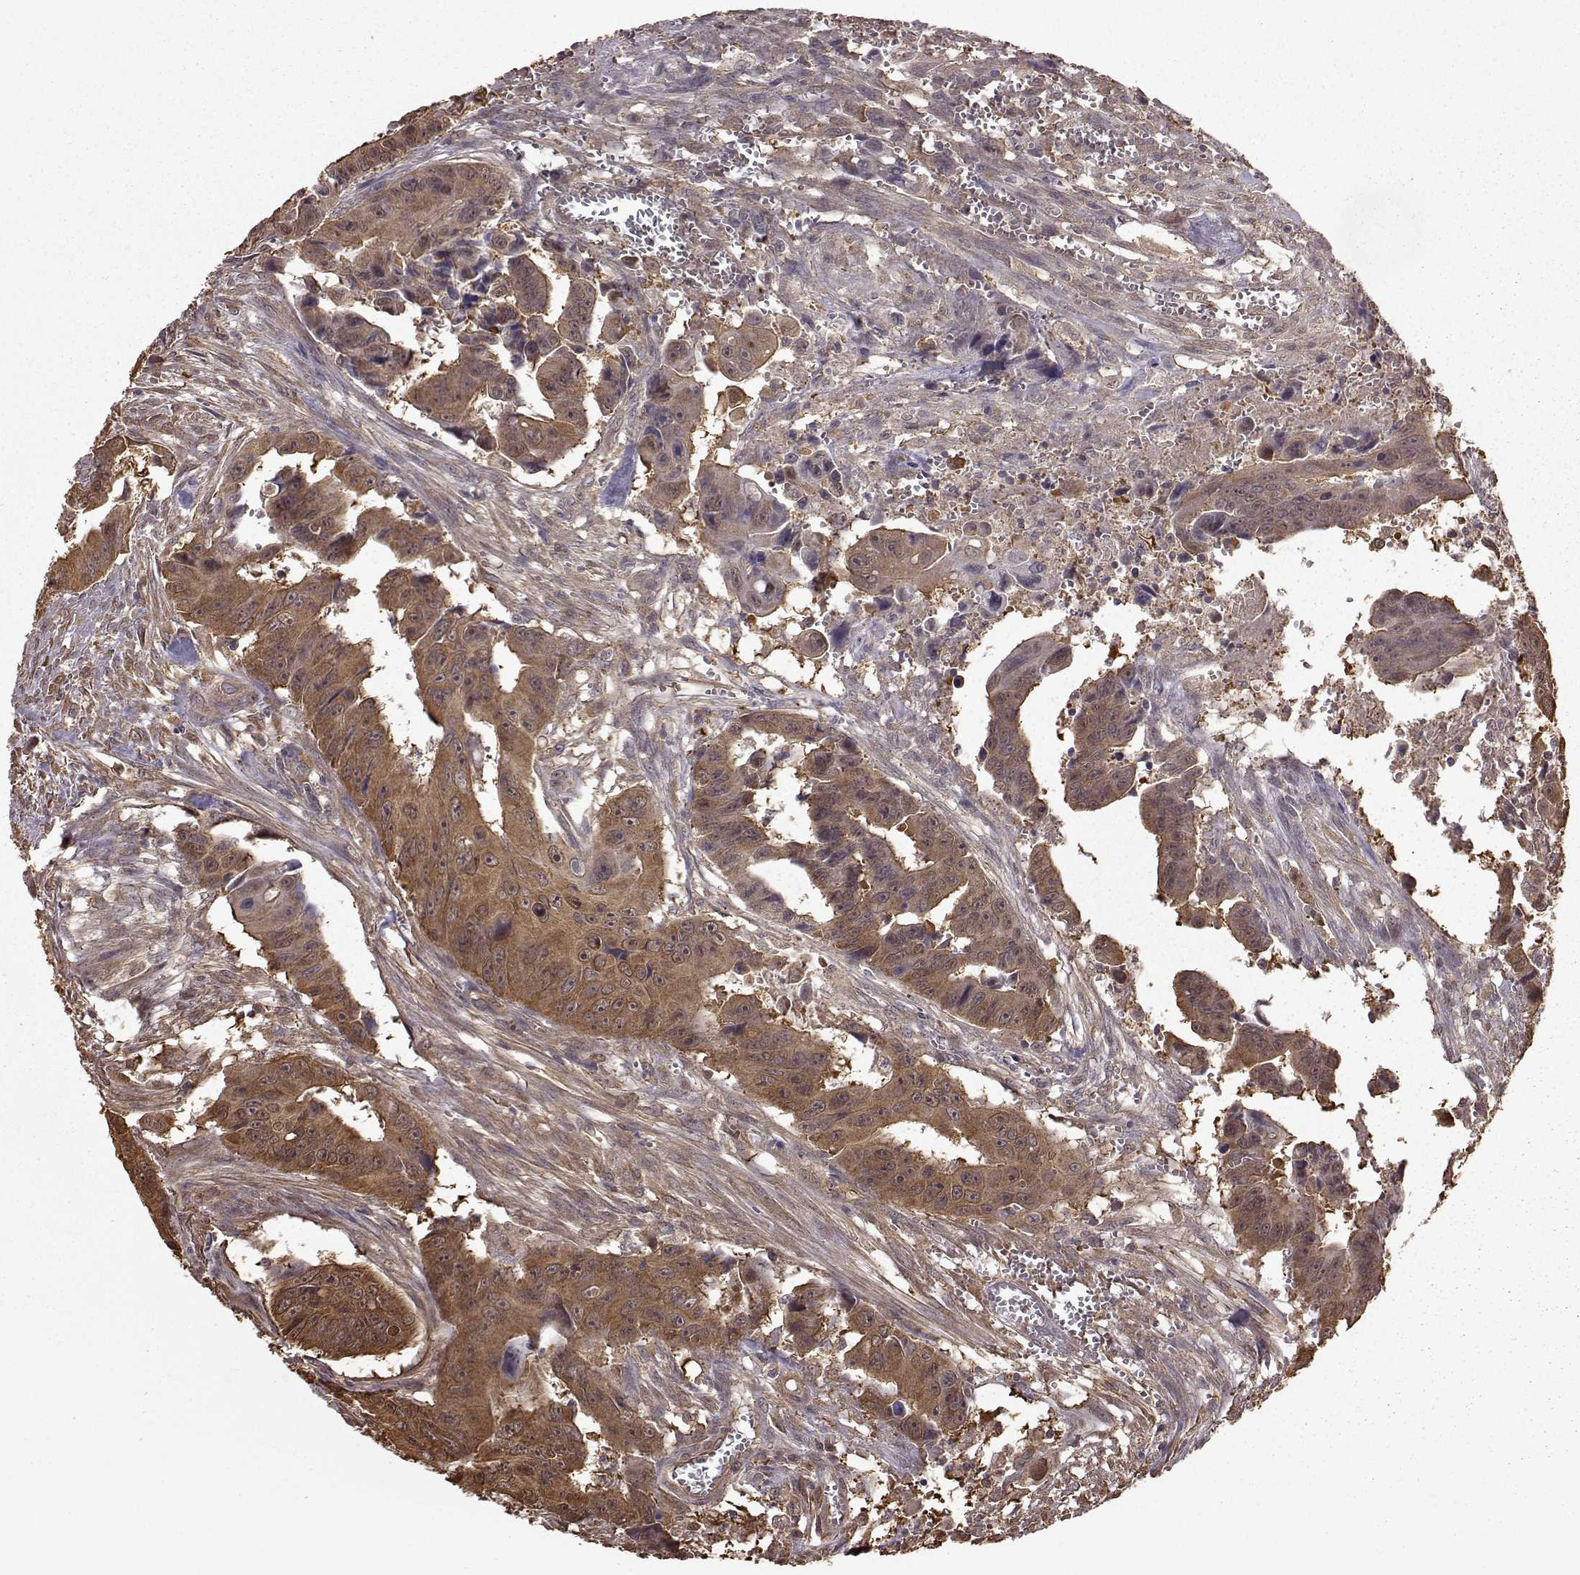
{"staining": {"intensity": "strong", "quantity": "25%-75%", "location": "cytoplasmic/membranous"}, "tissue": "colorectal cancer", "cell_type": "Tumor cells", "image_type": "cancer", "snomed": [{"axis": "morphology", "description": "Adenocarcinoma, NOS"}, {"axis": "topography", "description": "Colon"}], "caption": "Human colorectal cancer (adenocarcinoma) stained for a protein (brown) reveals strong cytoplasmic/membranous positive staining in approximately 25%-75% of tumor cells.", "gene": "NME1-NME2", "patient": {"sex": "female", "age": 87}}